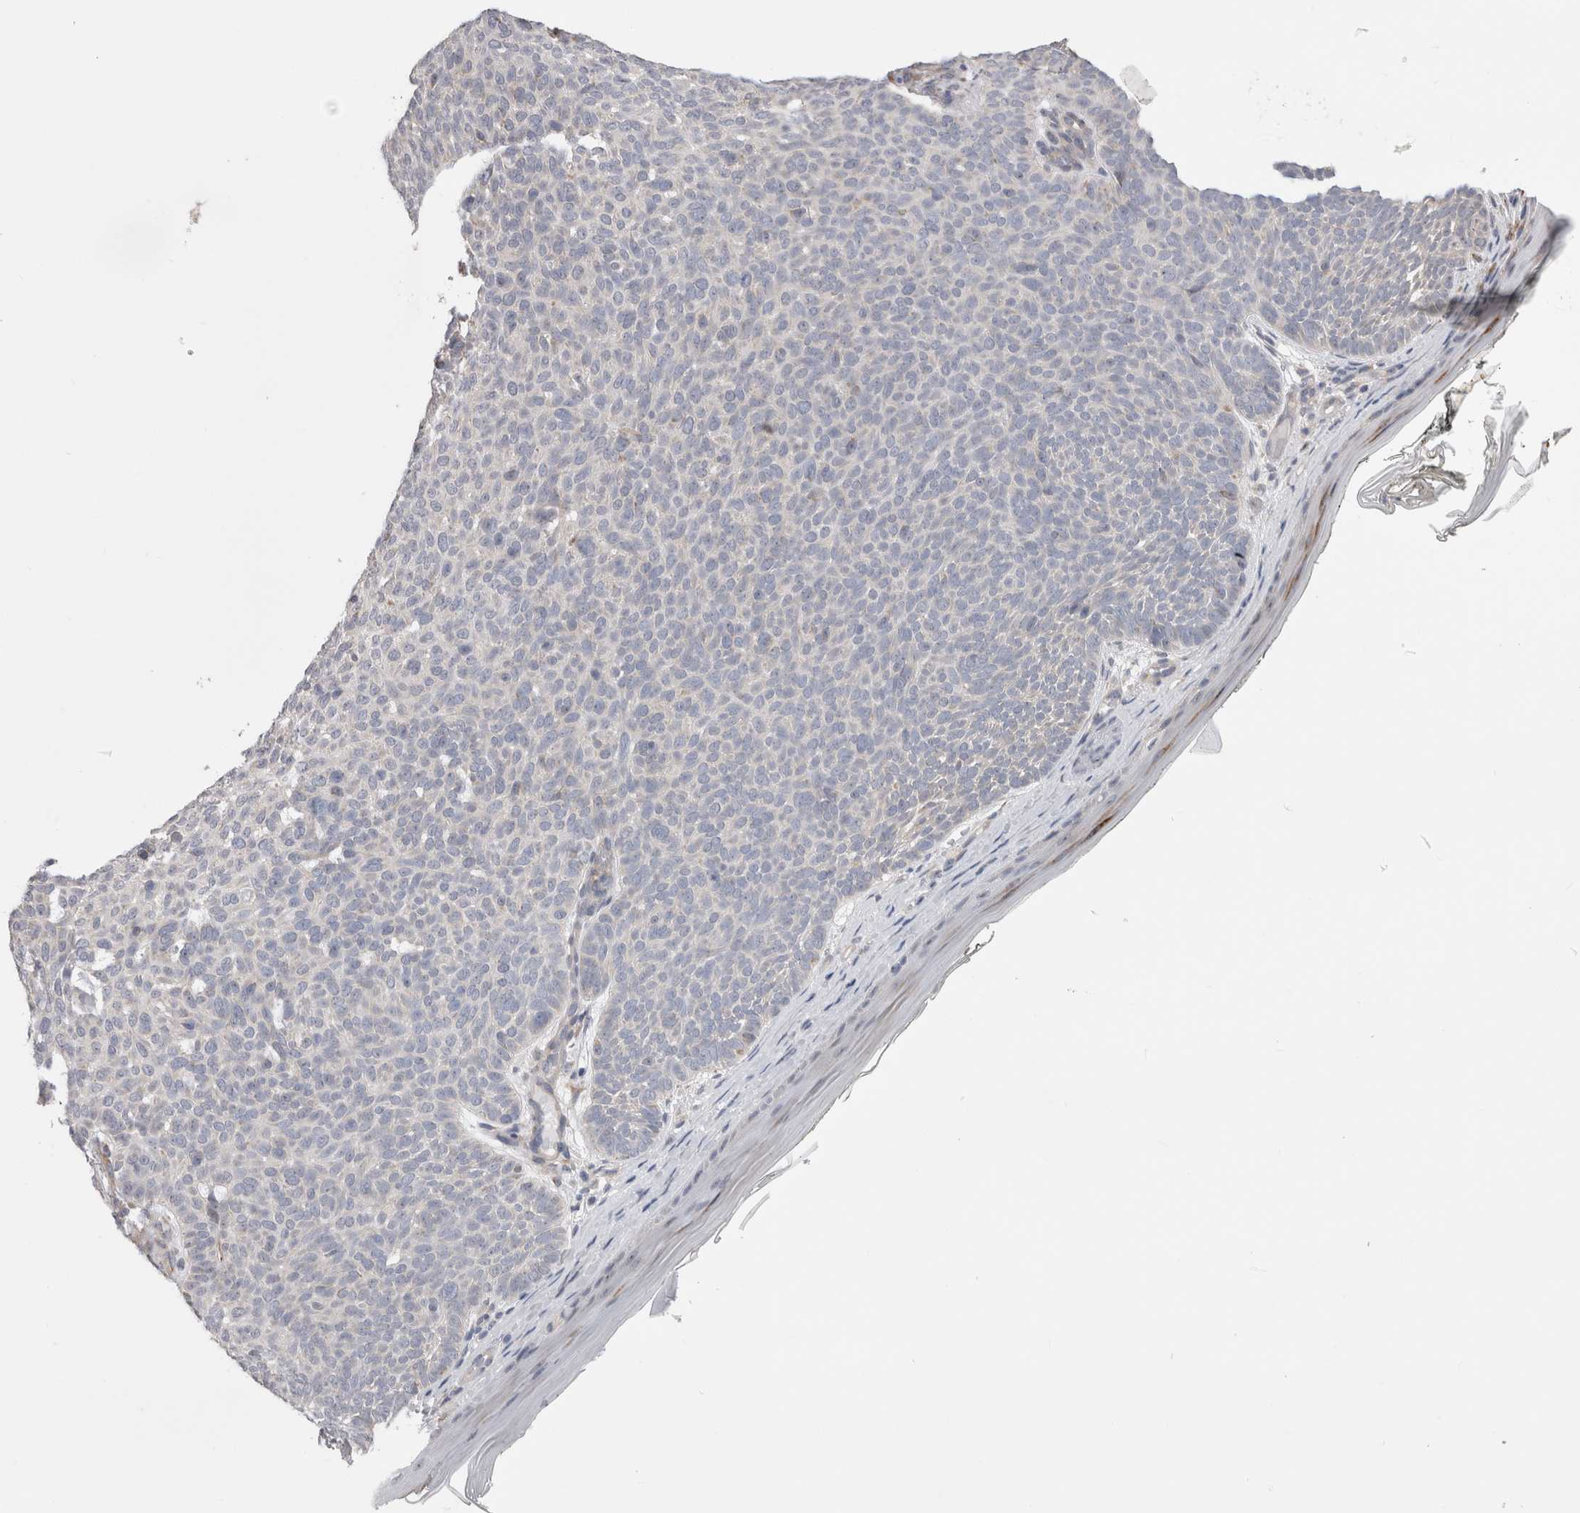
{"staining": {"intensity": "negative", "quantity": "none", "location": "none"}, "tissue": "skin cancer", "cell_type": "Tumor cells", "image_type": "cancer", "snomed": [{"axis": "morphology", "description": "Basal cell carcinoma"}, {"axis": "topography", "description": "Skin"}], "caption": "The micrograph demonstrates no significant positivity in tumor cells of basal cell carcinoma (skin).", "gene": "ARHGAP29", "patient": {"sex": "male", "age": 61}}